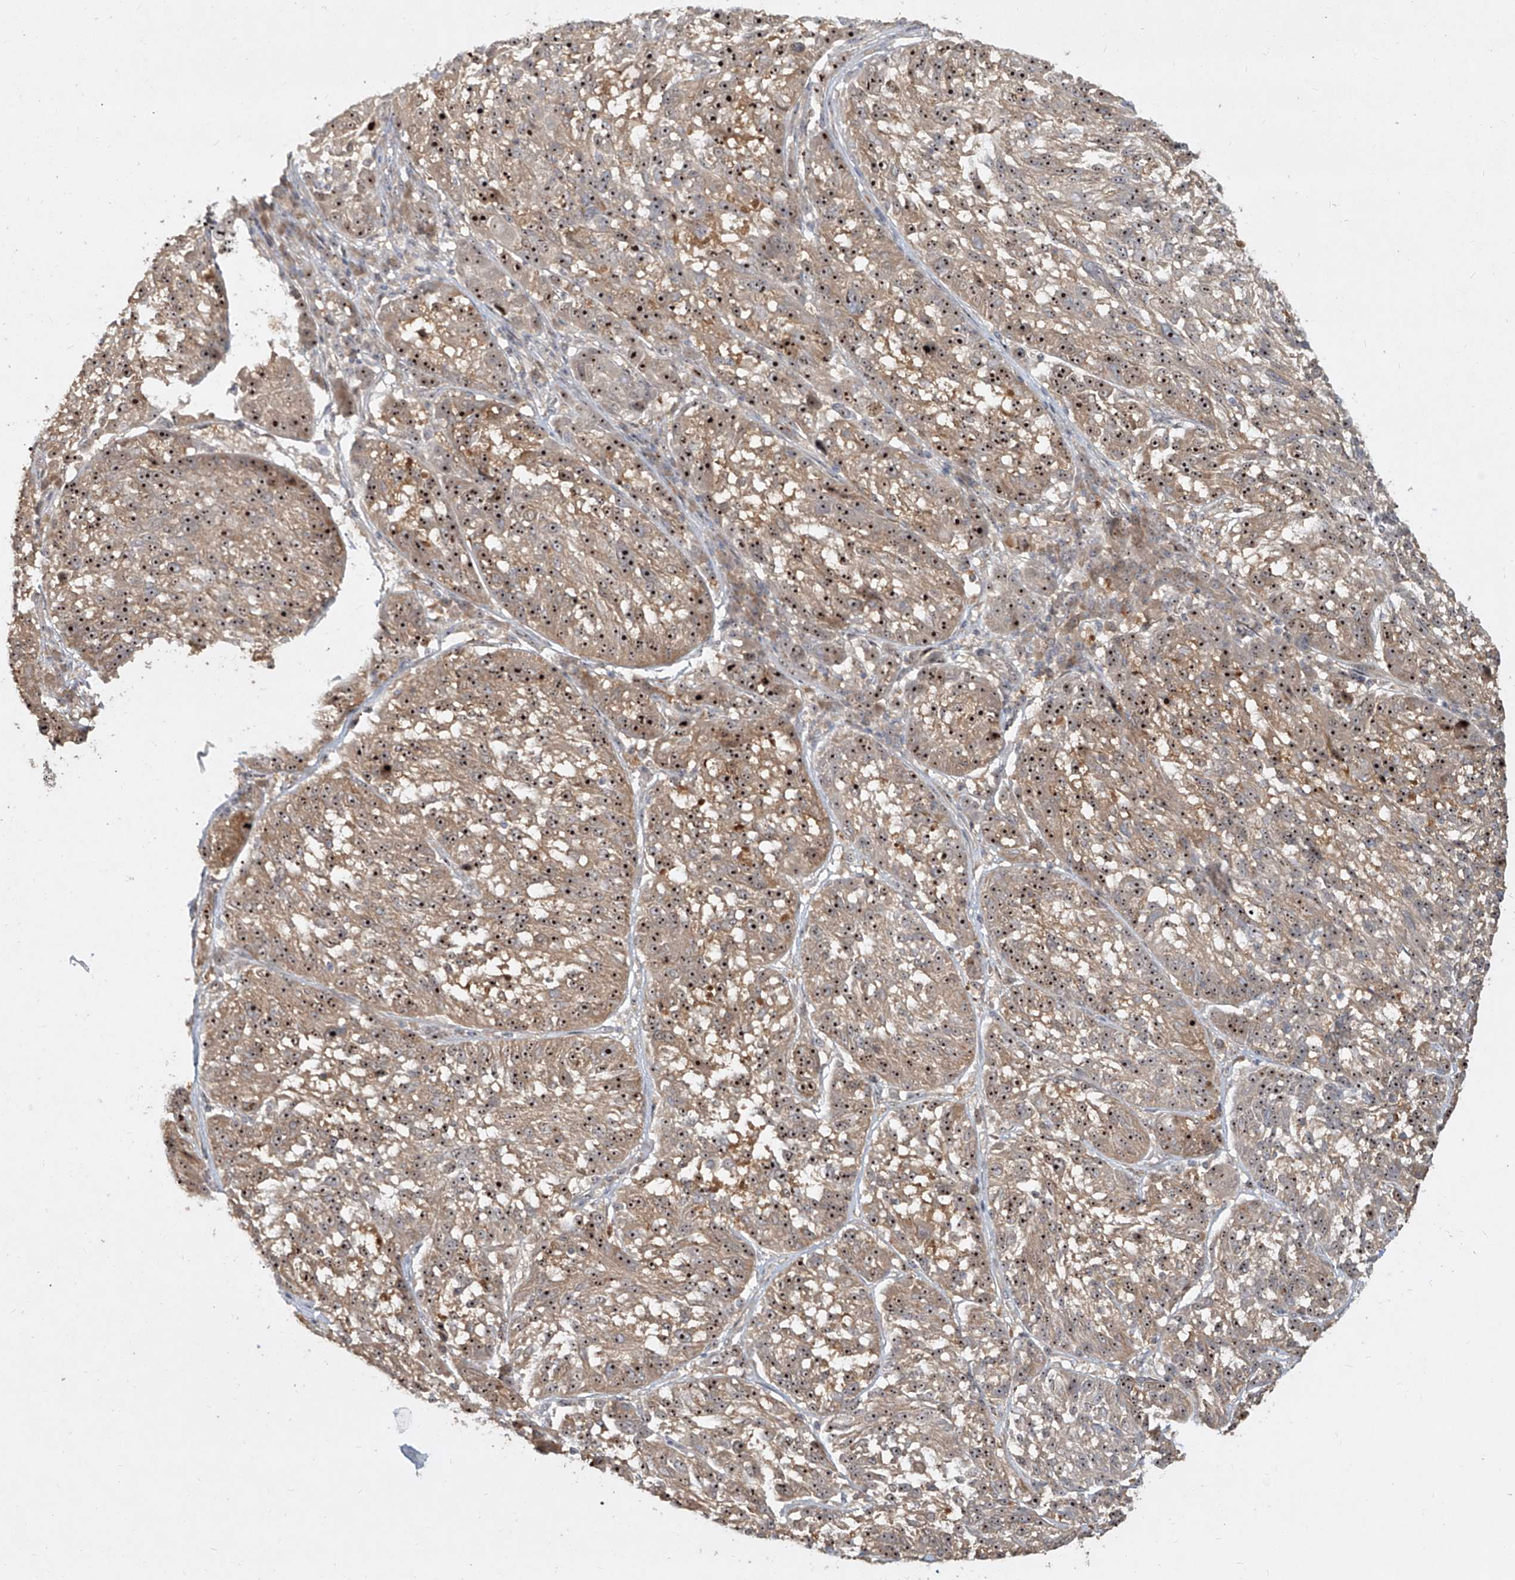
{"staining": {"intensity": "moderate", "quantity": ">75%", "location": "cytoplasmic/membranous,nuclear"}, "tissue": "melanoma", "cell_type": "Tumor cells", "image_type": "cancer", "snomed": [{"axis": "morphology", "description": "Malignant melanoma, NOS"}, {"axis": "topography", "description": "Skin"}], "caption": "Immunohistochemical staining of human malignant melanoma exhibits medium levels of moderate cytoplasmic/membranous and nuclear expression in about >75% of tumor cells.", "gene": "BYSL", "patient": {"sex": "male", "age": 53}}